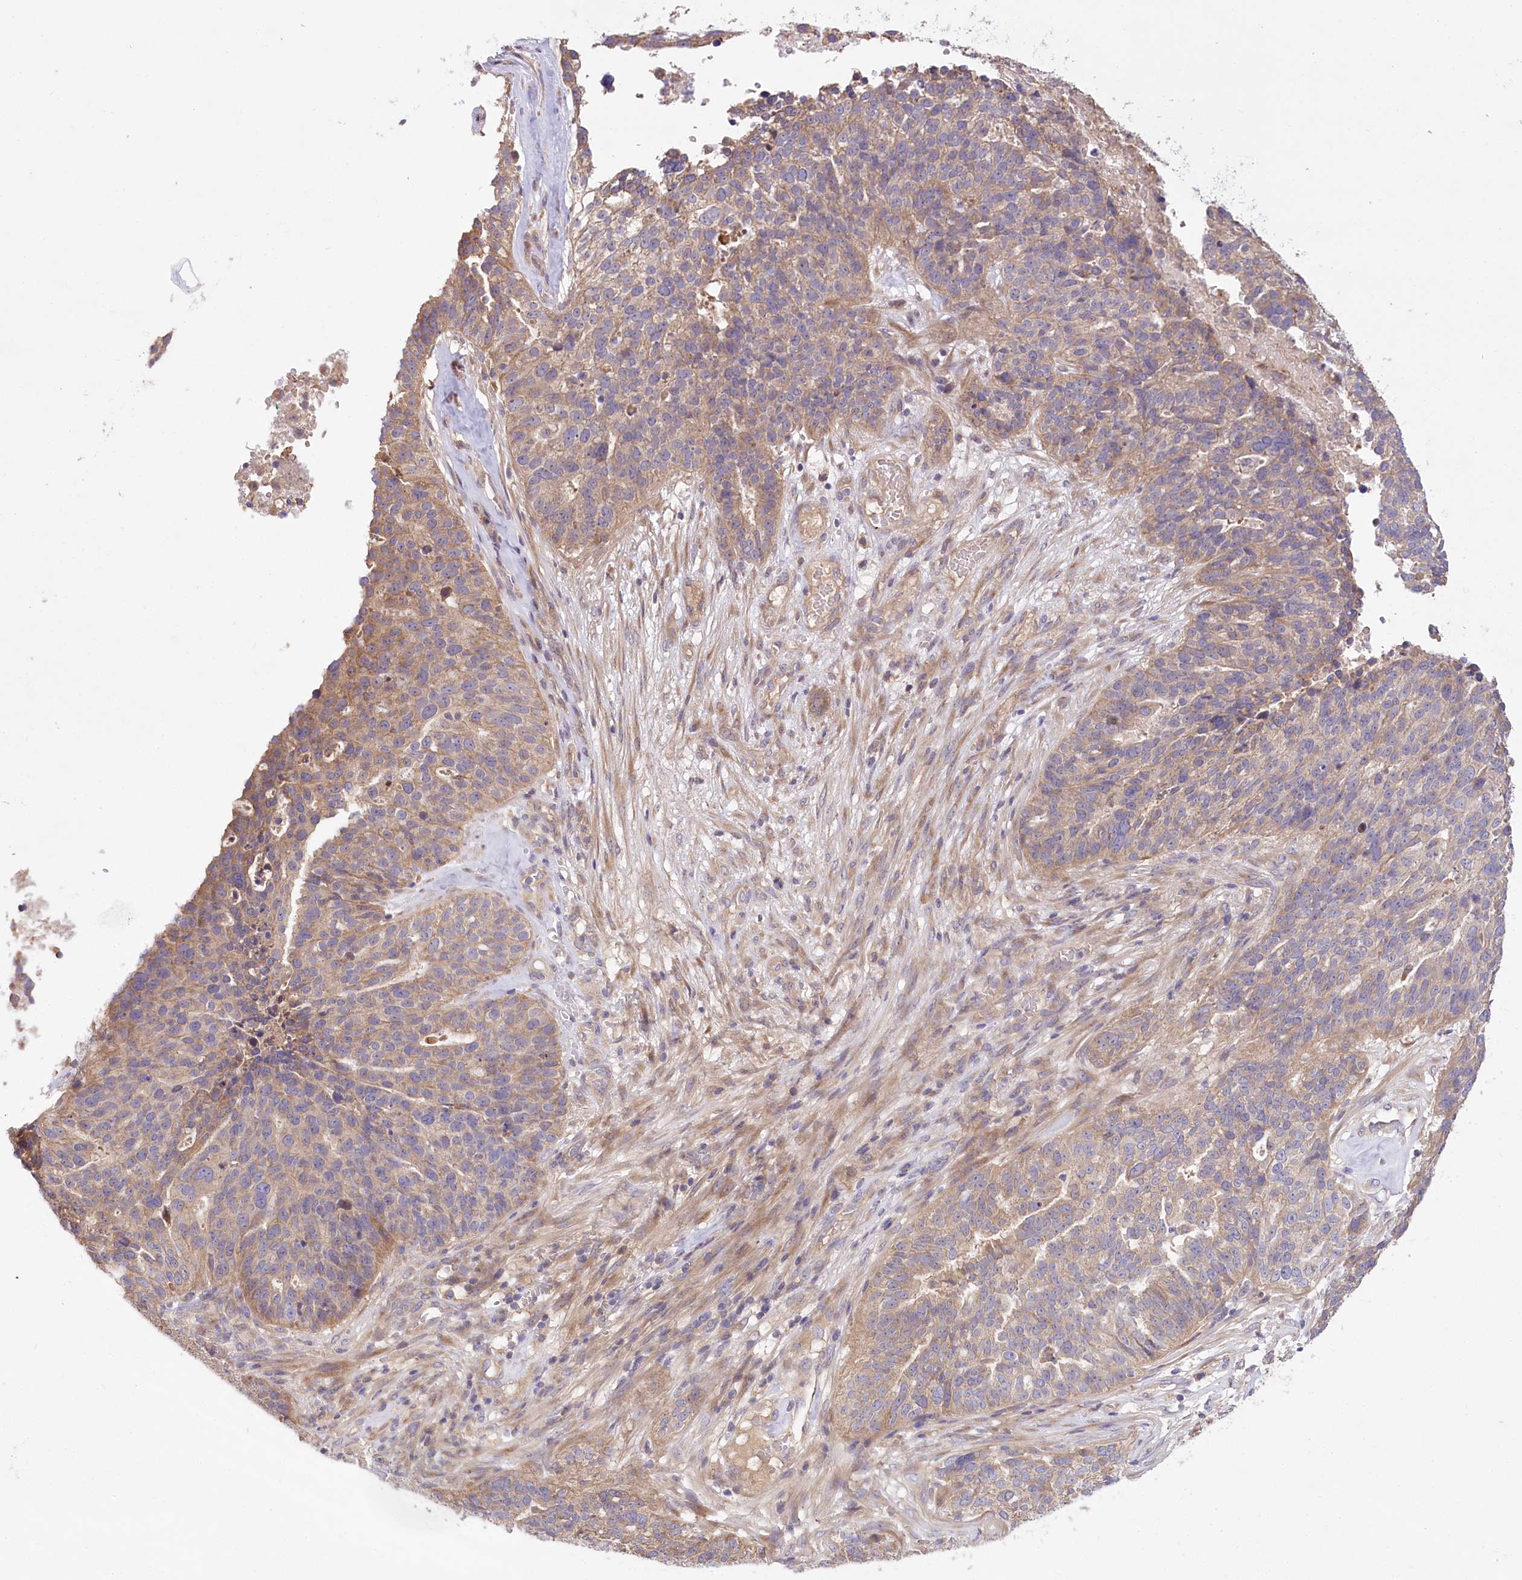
{"staining": {"intensity": "weak", "quantity": "25%-75%", "location": "cytoplasmic/membranous"}, "tissue": "ovarian cancer", "cell_type": "Tumor cells", "image_type": "cancer", "snomed": [{"axis": "morphology", "description": "Cystadenocarcinoma, serous, NOS"}, {"axis": "topography", "description": "Ovary"}], "caption": "The histopathology image shows a brown stain indicating the presence of a protein in the cytoplasmic/membranous of tumor cells in ovarian cancer.", "gene": "PBLD", "patient": {"sex": "female", "age": 59}}